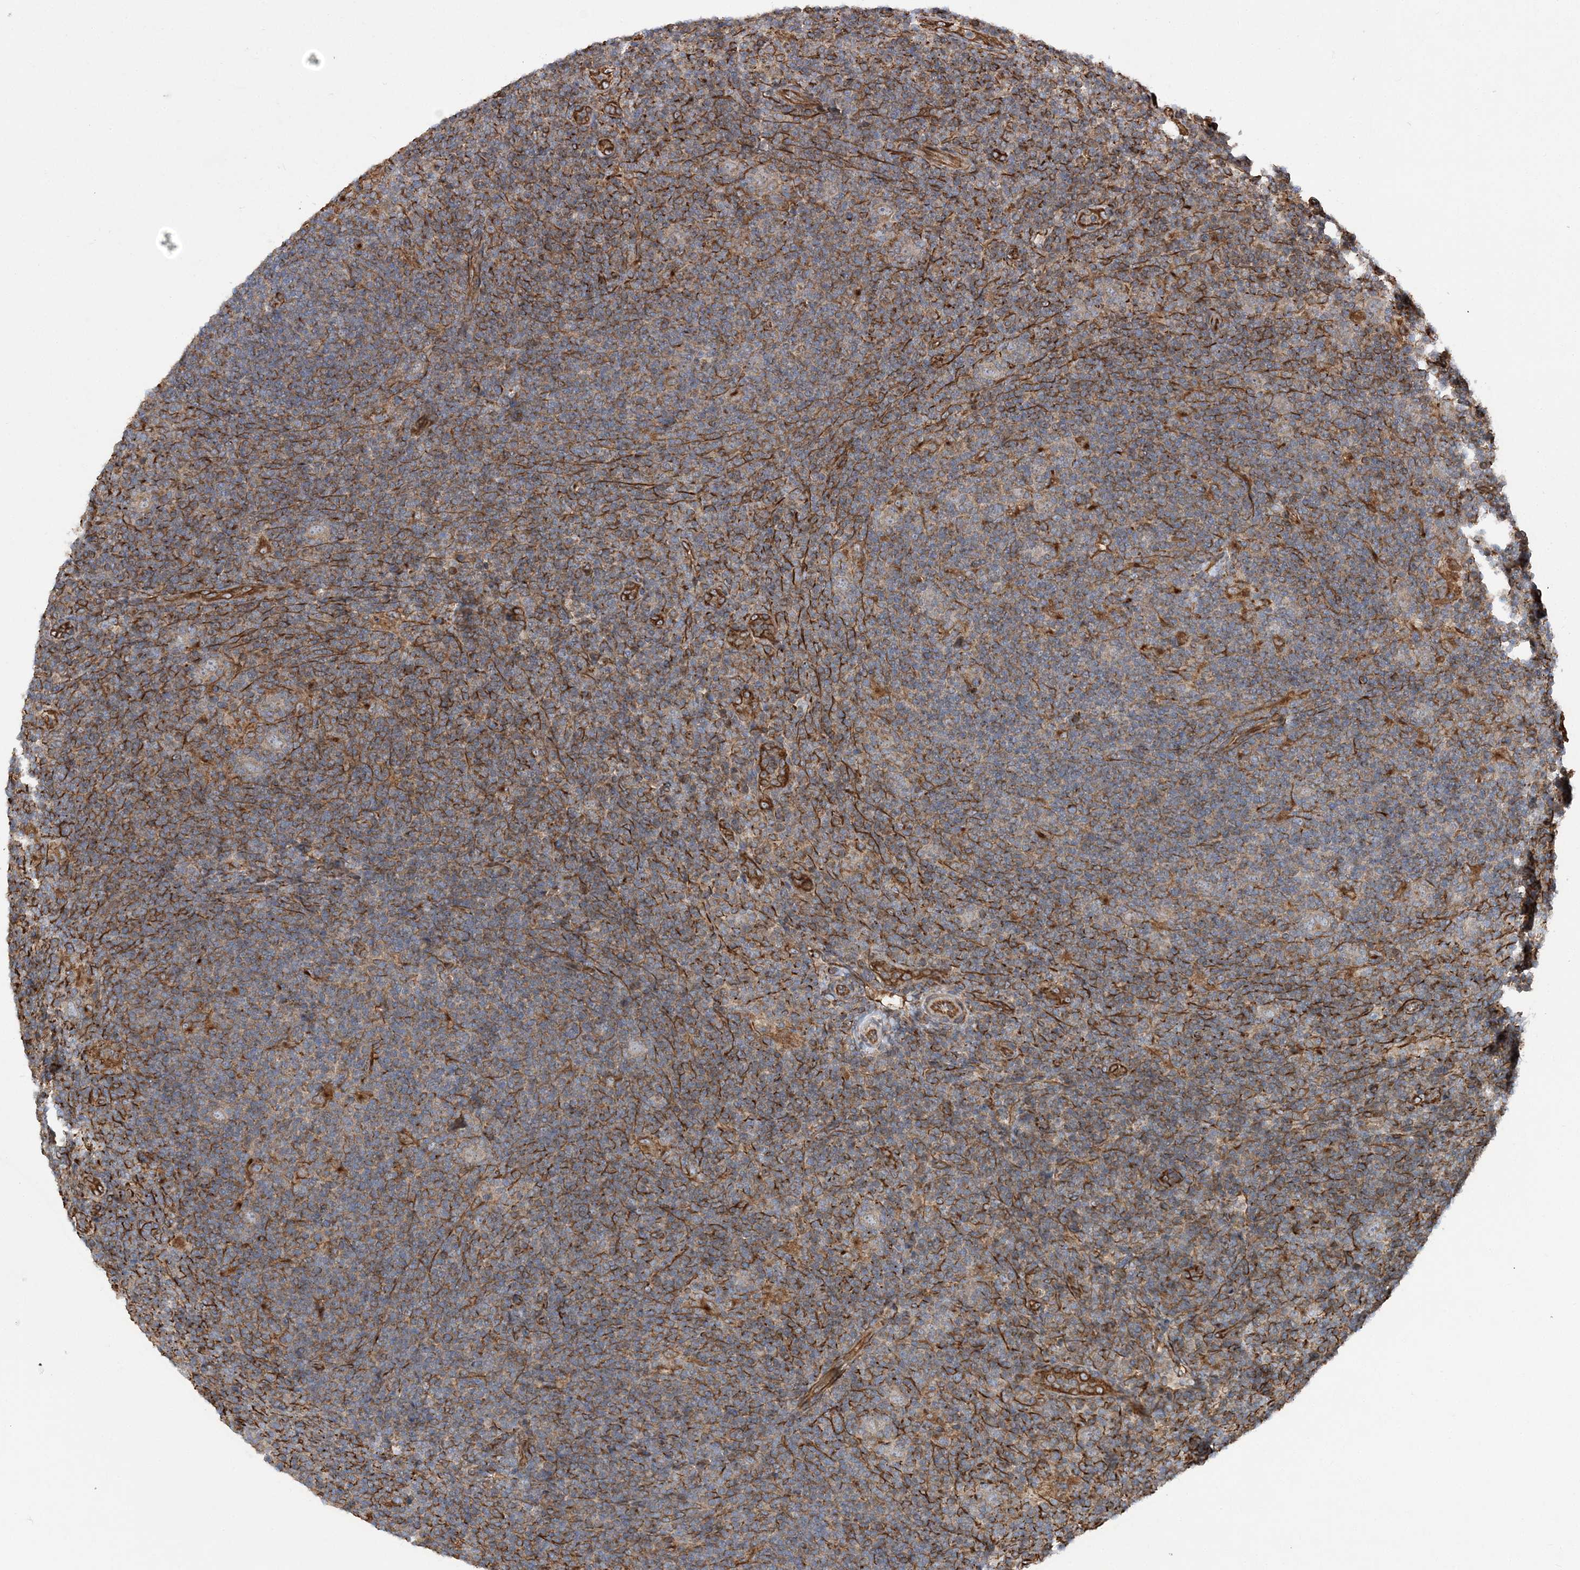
{"staining": {"intensity": "negative", "quantity": "none", "location": "none"}, "tissue": "lymphoma", "cell_type": "Tumor cells", "image_type": "cancer", "snomed": [{"axis": "morphology", "description": "Hodgkin's disease, NOS"}, {"axis": "topography", "description": "Lymph node"}], "caption": "IHC histopathology image of neoplastic tissue: lymphoma stained with DAB demonstrates no significant protein staining in tumor cells.", "gene": "FAM114A2", "patient": {"sex": "female", "age": 57}}